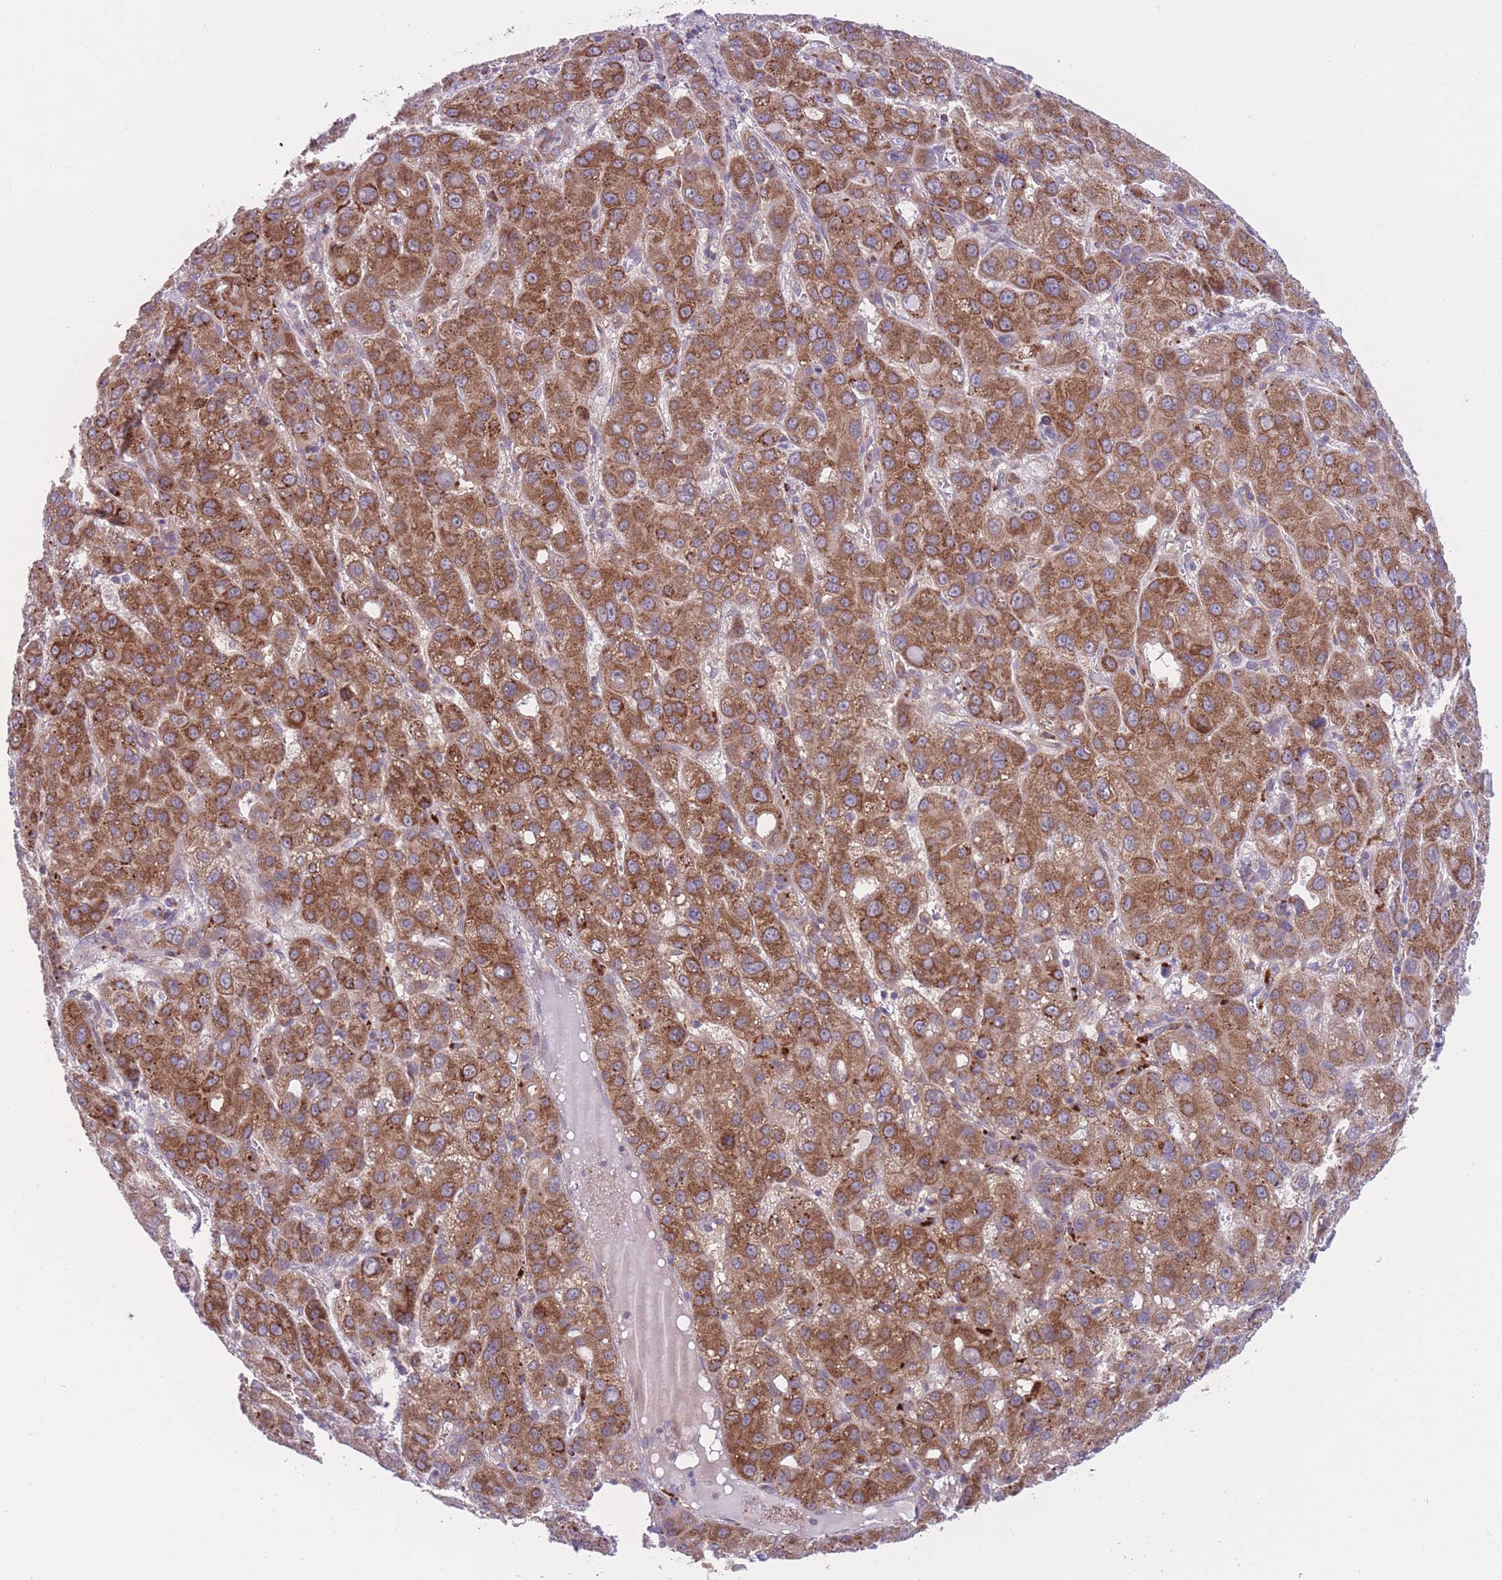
{"staining": {"intensity": "strong", "quantity": ">75%", "location": "cytoplasmic/membranous"}, "tissue": "liver cancer", "cell_type": "Tumor cells", "image_type": "cancer", "snomed": [{"axis": "morphology", "description": "Carcinoma, Hepatocellular, NOS"}, {"axis": "topography", "description": "Liver"}], "caption": "Immunohistochemical staining of liver hepatocellular carcinoma demonstrates high levels of strong cytoplasmic/membranous staining in approximately >75% of tumor cells.", "gene": "CCT6B", "patient": {"sex": "male", "age": 55}}